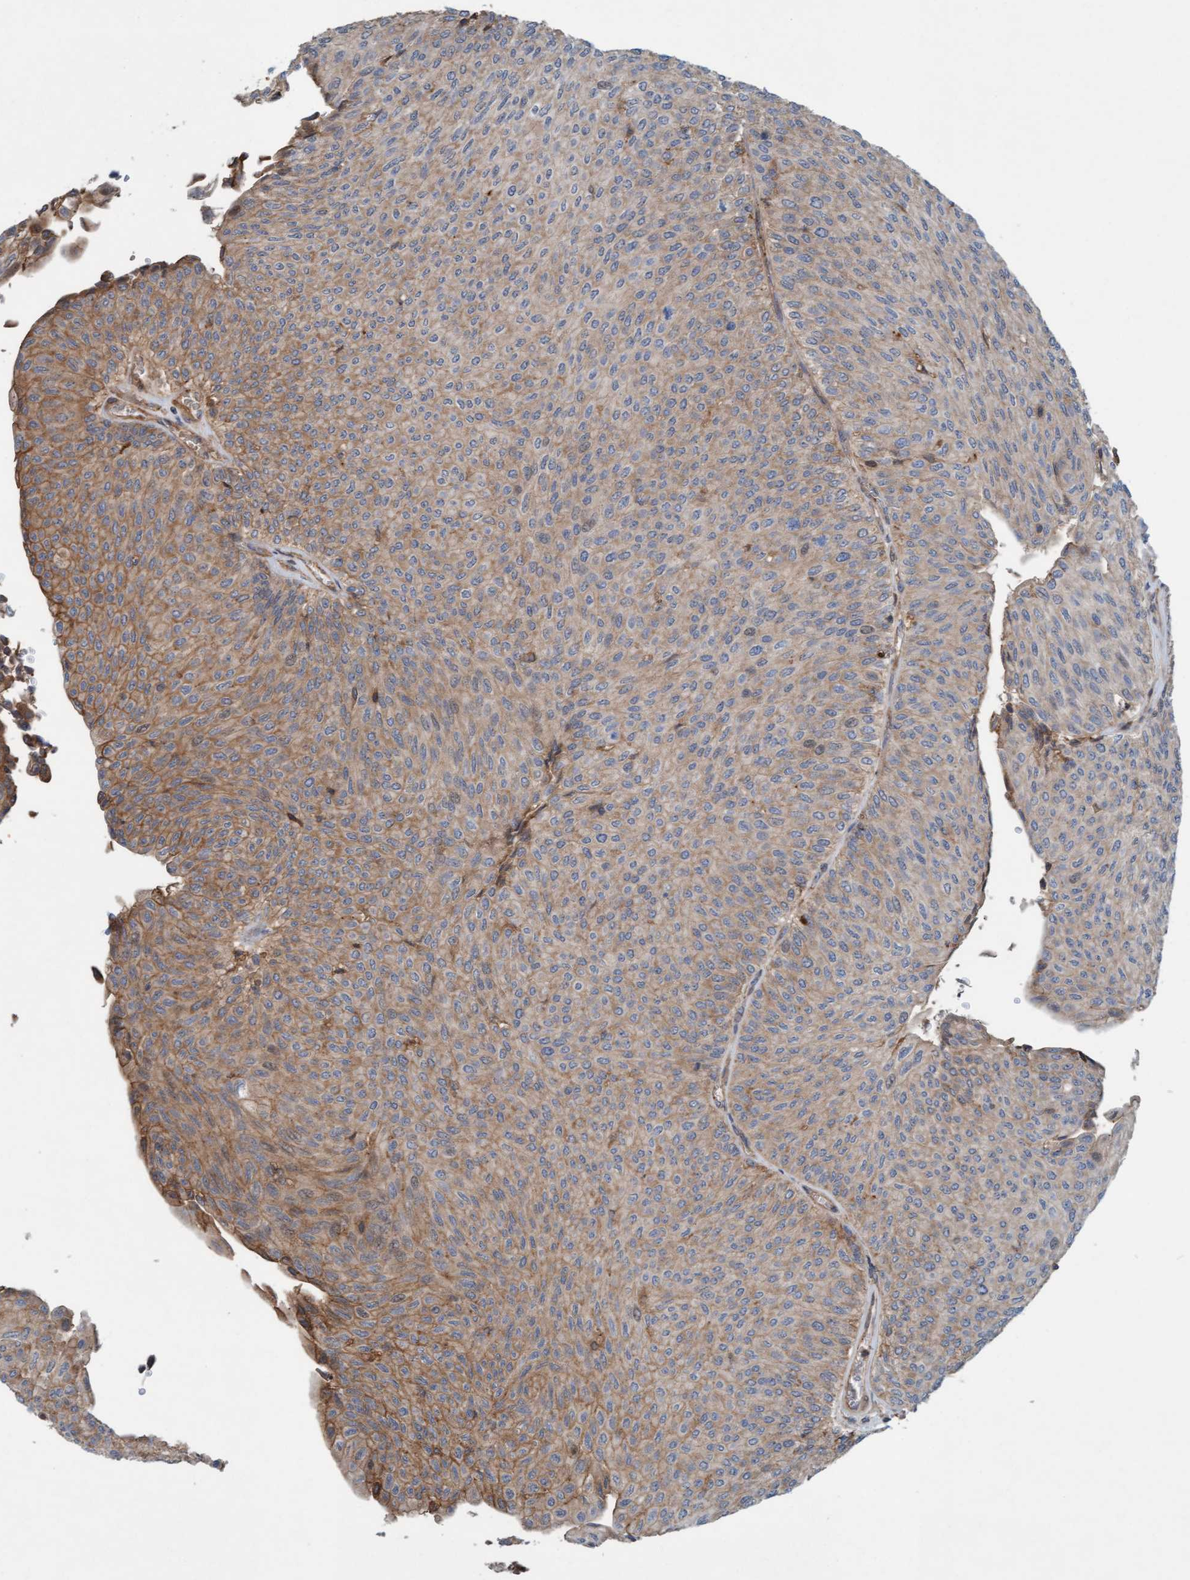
{"staining": {"intensity": "moderate", "quantity": ">75%", "location": "cytoplasmic/membranous"}, "tissue": "urothelial cancer", "cell_type": "Tumor cells", "image_type": "cancer", "snomed": [{"axis": "morphology", "description": "Urothelial carcinoma, Low grade"}, {"axis": "topography", "description": "Urinary bladder"}], "caption": "IHC staining of urothelial cancer, which displays medium levels of moderate cytoplasmic/membranous expression in about >75% of tumor cells indicating moderate cytoplasmic/membranous protein expression. The staining was performed using DAB (3,3'-diaminobenzidine) (brown) for protein detection and nuclei were counterstained in hematoxylin (blue).", "gene": "ERAL1", "patient": {"sex": "male", "age": 78}}